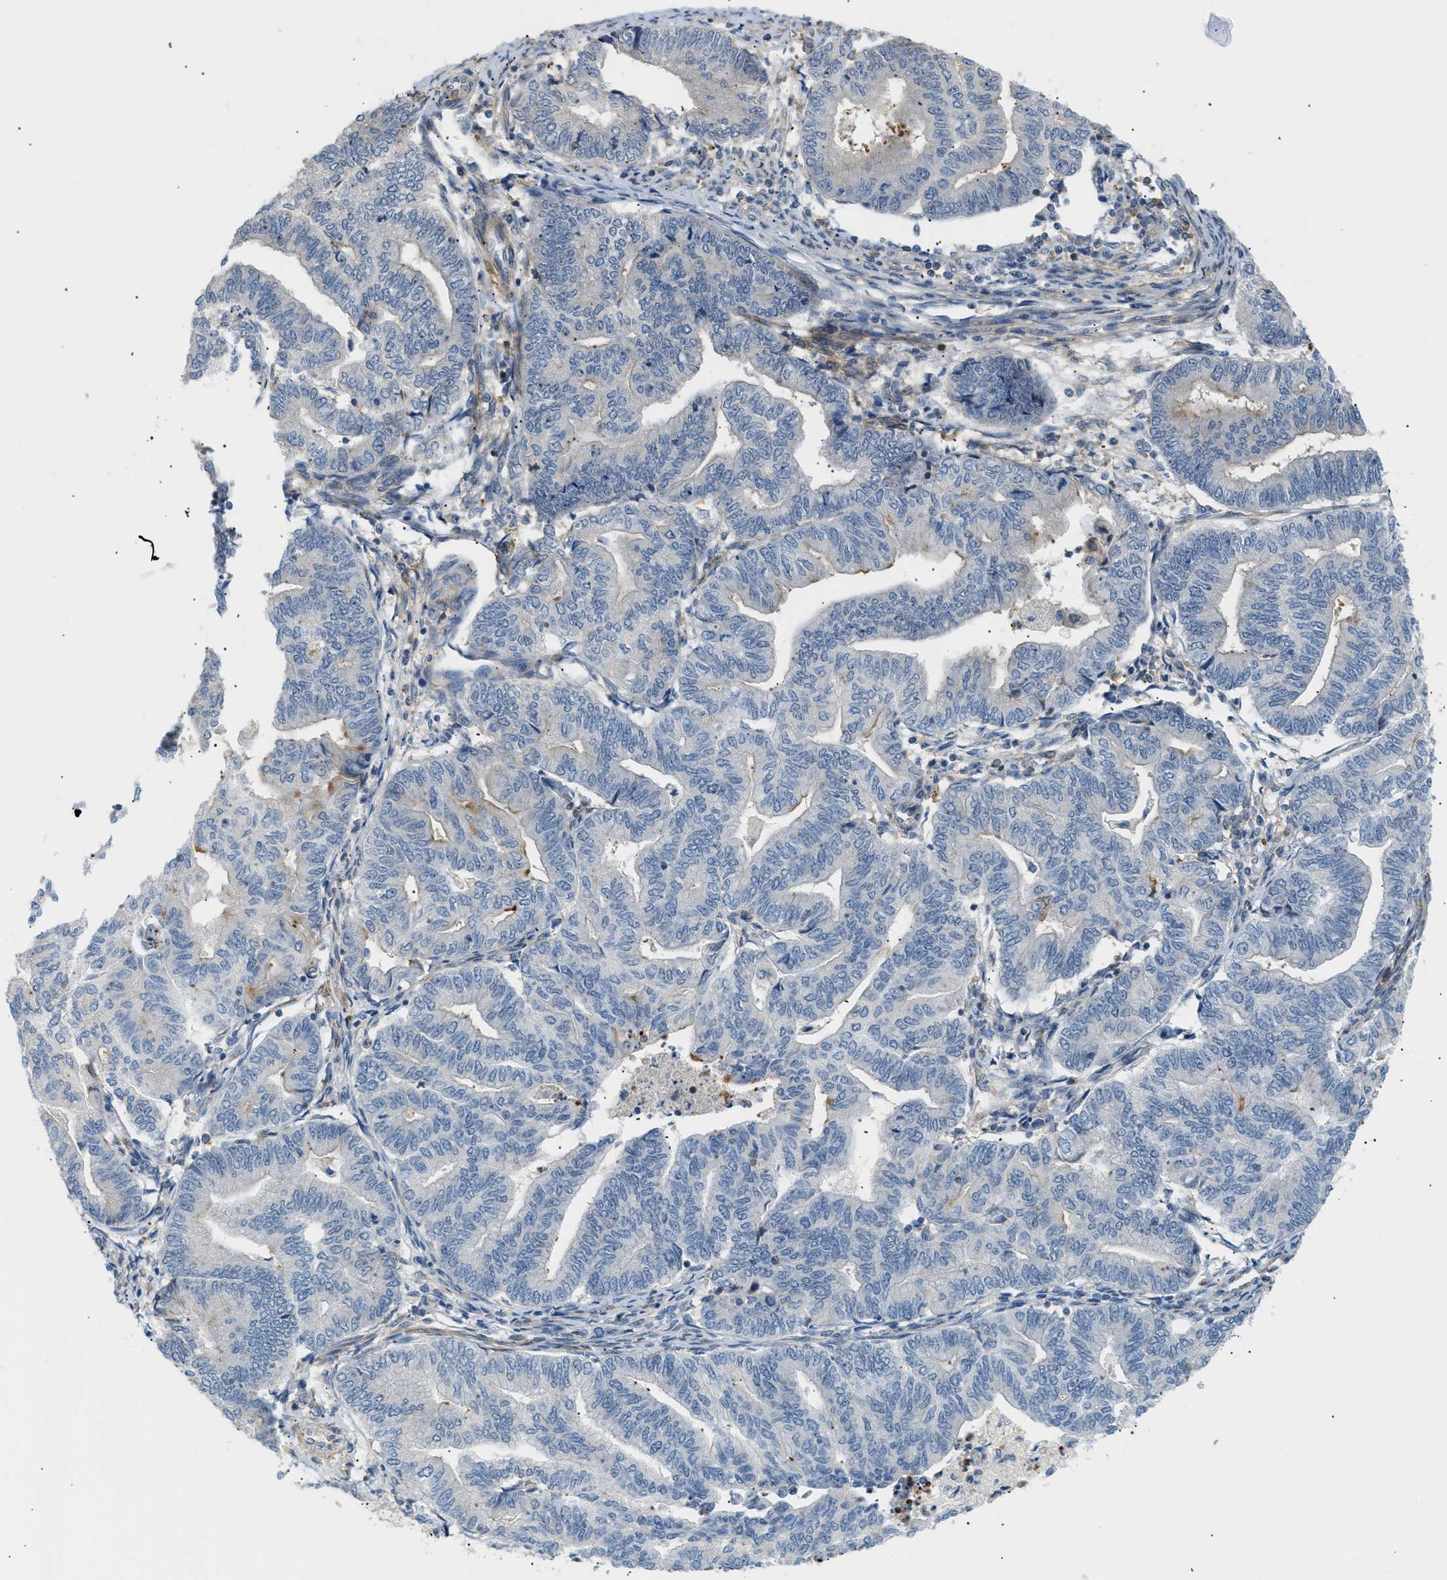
{"staining": {"intensity": "negative", "quantity": "none", "location": "none"}, "tissue": "endometrial cancer", "cell_type": "Tumor cells", "image_type": "cancer", "snomed": [{"axis": "morphology", "description": "Adenocarcinoma, NOS"}, {"axis": "topography", "description": "Endometrium"}], "caption": "Adenocarcinoma (endometrial) was stained to show a protein in brown. There is no significant staining in tumor cells.", "gene": "CORO2B", "patient": {"sex": "female", "age": 79}}